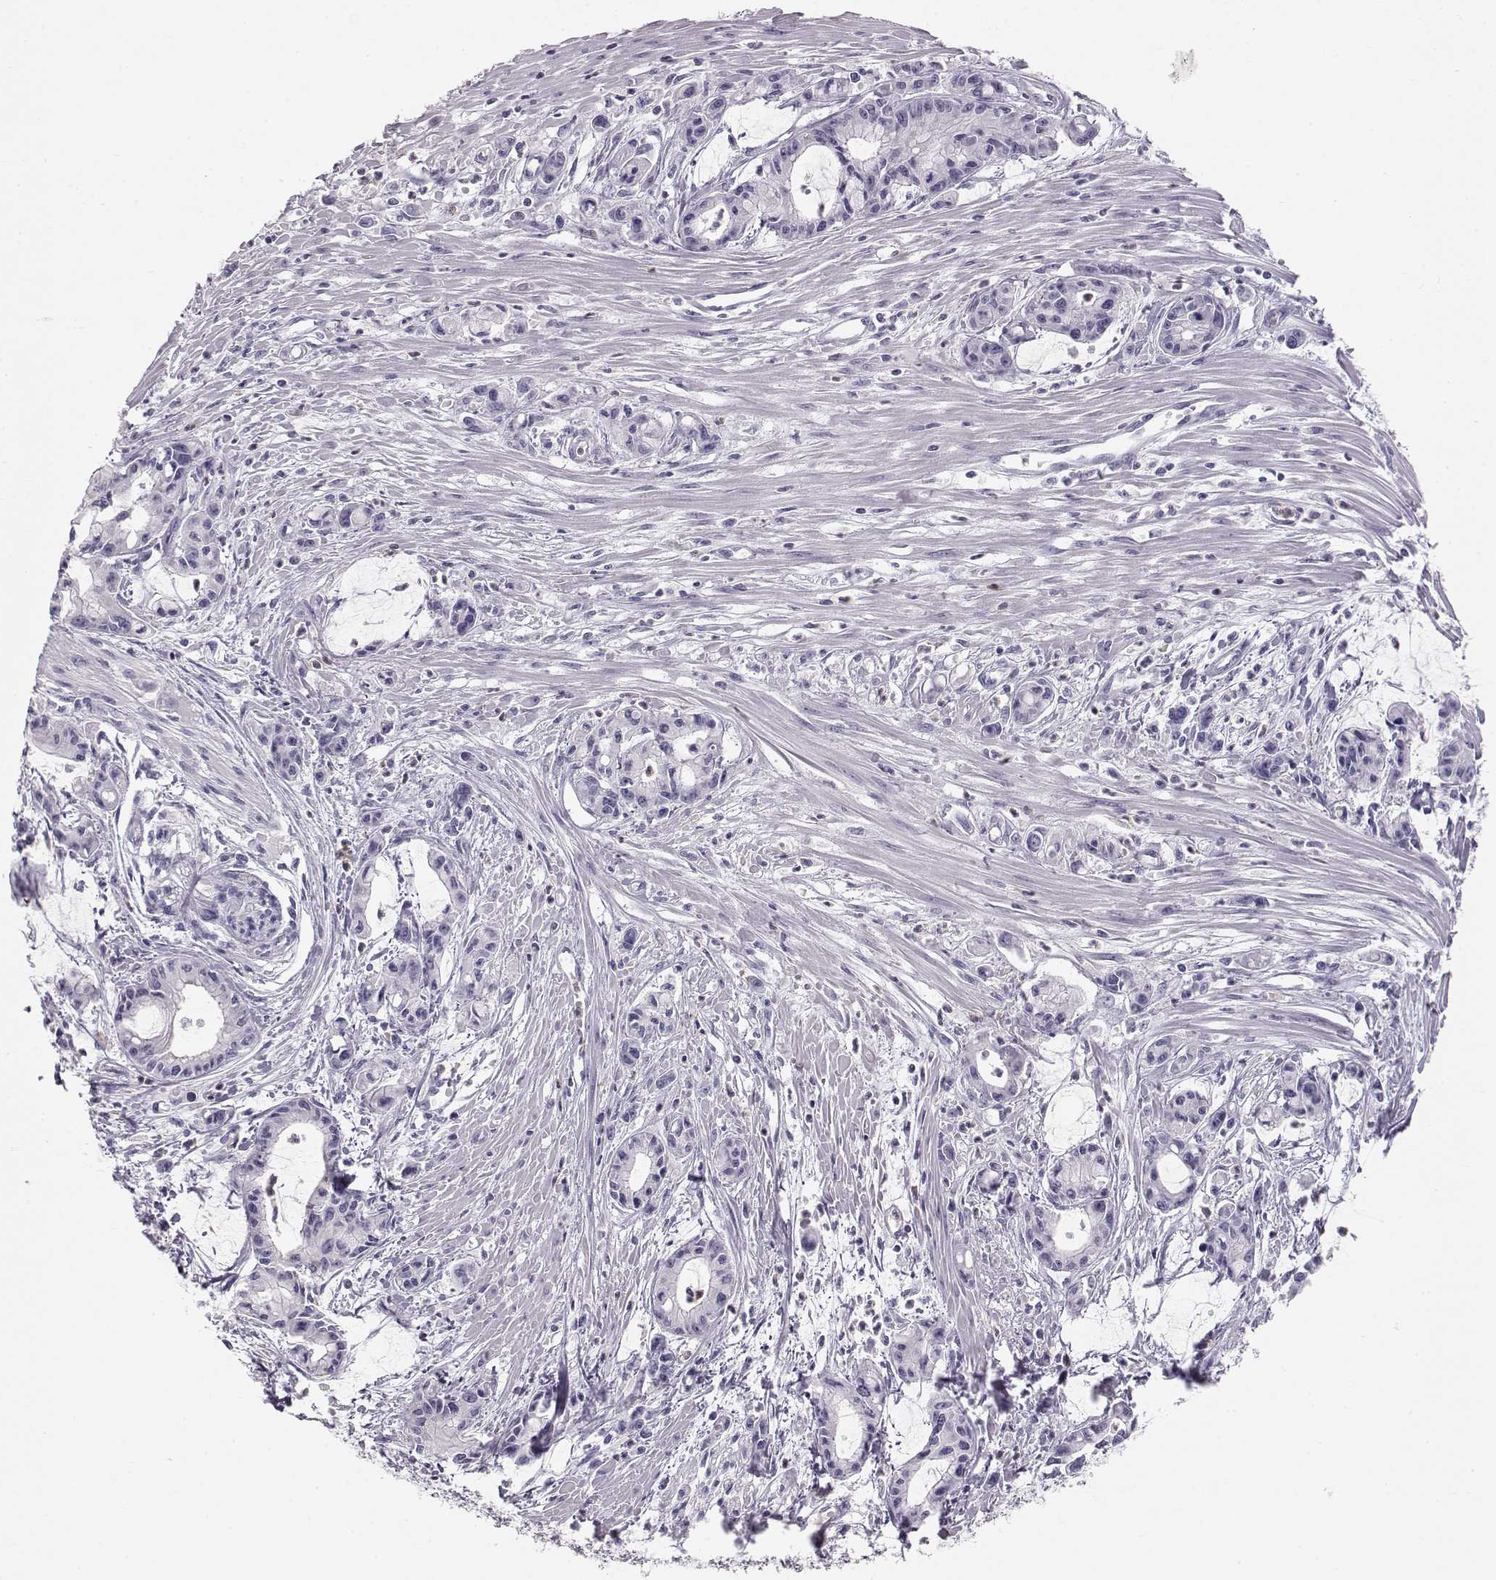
{"staining": {"intensity": "negative", "quantity": "none", "location": "none"}, "tissue": "pancreatic cancer", "cell_type": "Tumor cells", "image_type": "cancer", "snomed": [{"axis": "morphology", "description": "Adenocarcinoma, NOS"}, {"axis": "topography", "description": "Pancreas"}], "caption": "A high-resolution image shows IHC staining of pancreatic cancer, which demonstrates no significant expression in tumor cells. (DAB immunohistochemistry (IHC) with hematoxylin counter stain).", "gene": "MIP", "patient": {"sex": "male", "age": 48}}